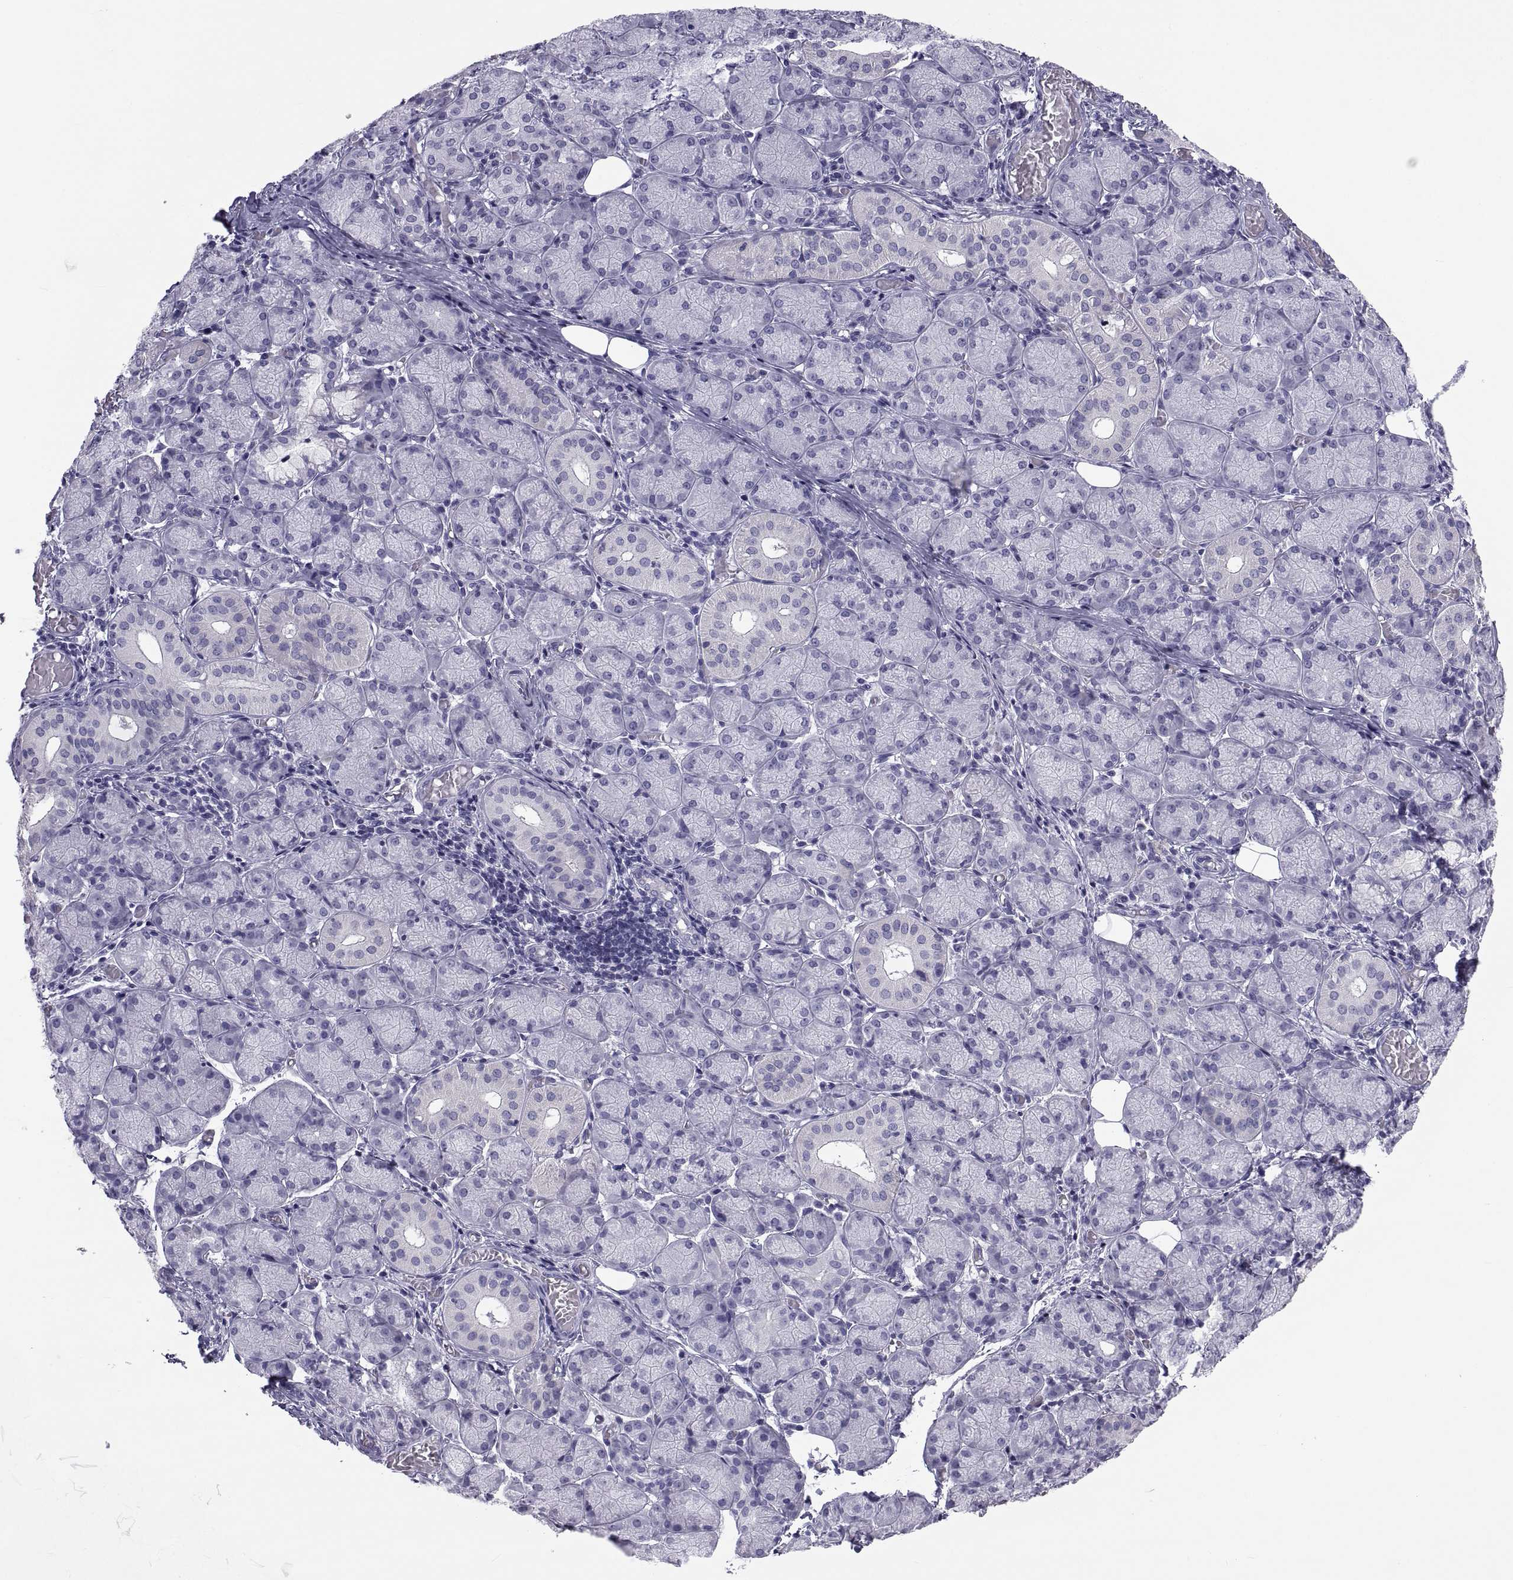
{"staining": {"intensity": "weak", "quantity": "<25%", "location": "cytoplasmic/membranous"}, "tissue": "salivary gland", "cell_type": "Glandular cells", "image_type": "normal", "snomed": [{"axis": "morphology", "description": "Normal tissue, NOS"}, {"axis": "topography", "description": "Salivary gland"}, {"axis": "topography", "description": "Peripheral nerve tissue"}], "caption": "The image shows no significant positivity in glandular cells of salivary gland. (DAB (3,3'-diaminobenzidine) IHC visualized using brightfield microscopy, high magnification).", "gene": "NPTX2", "patient": {"sex": "female", "age": 24}}